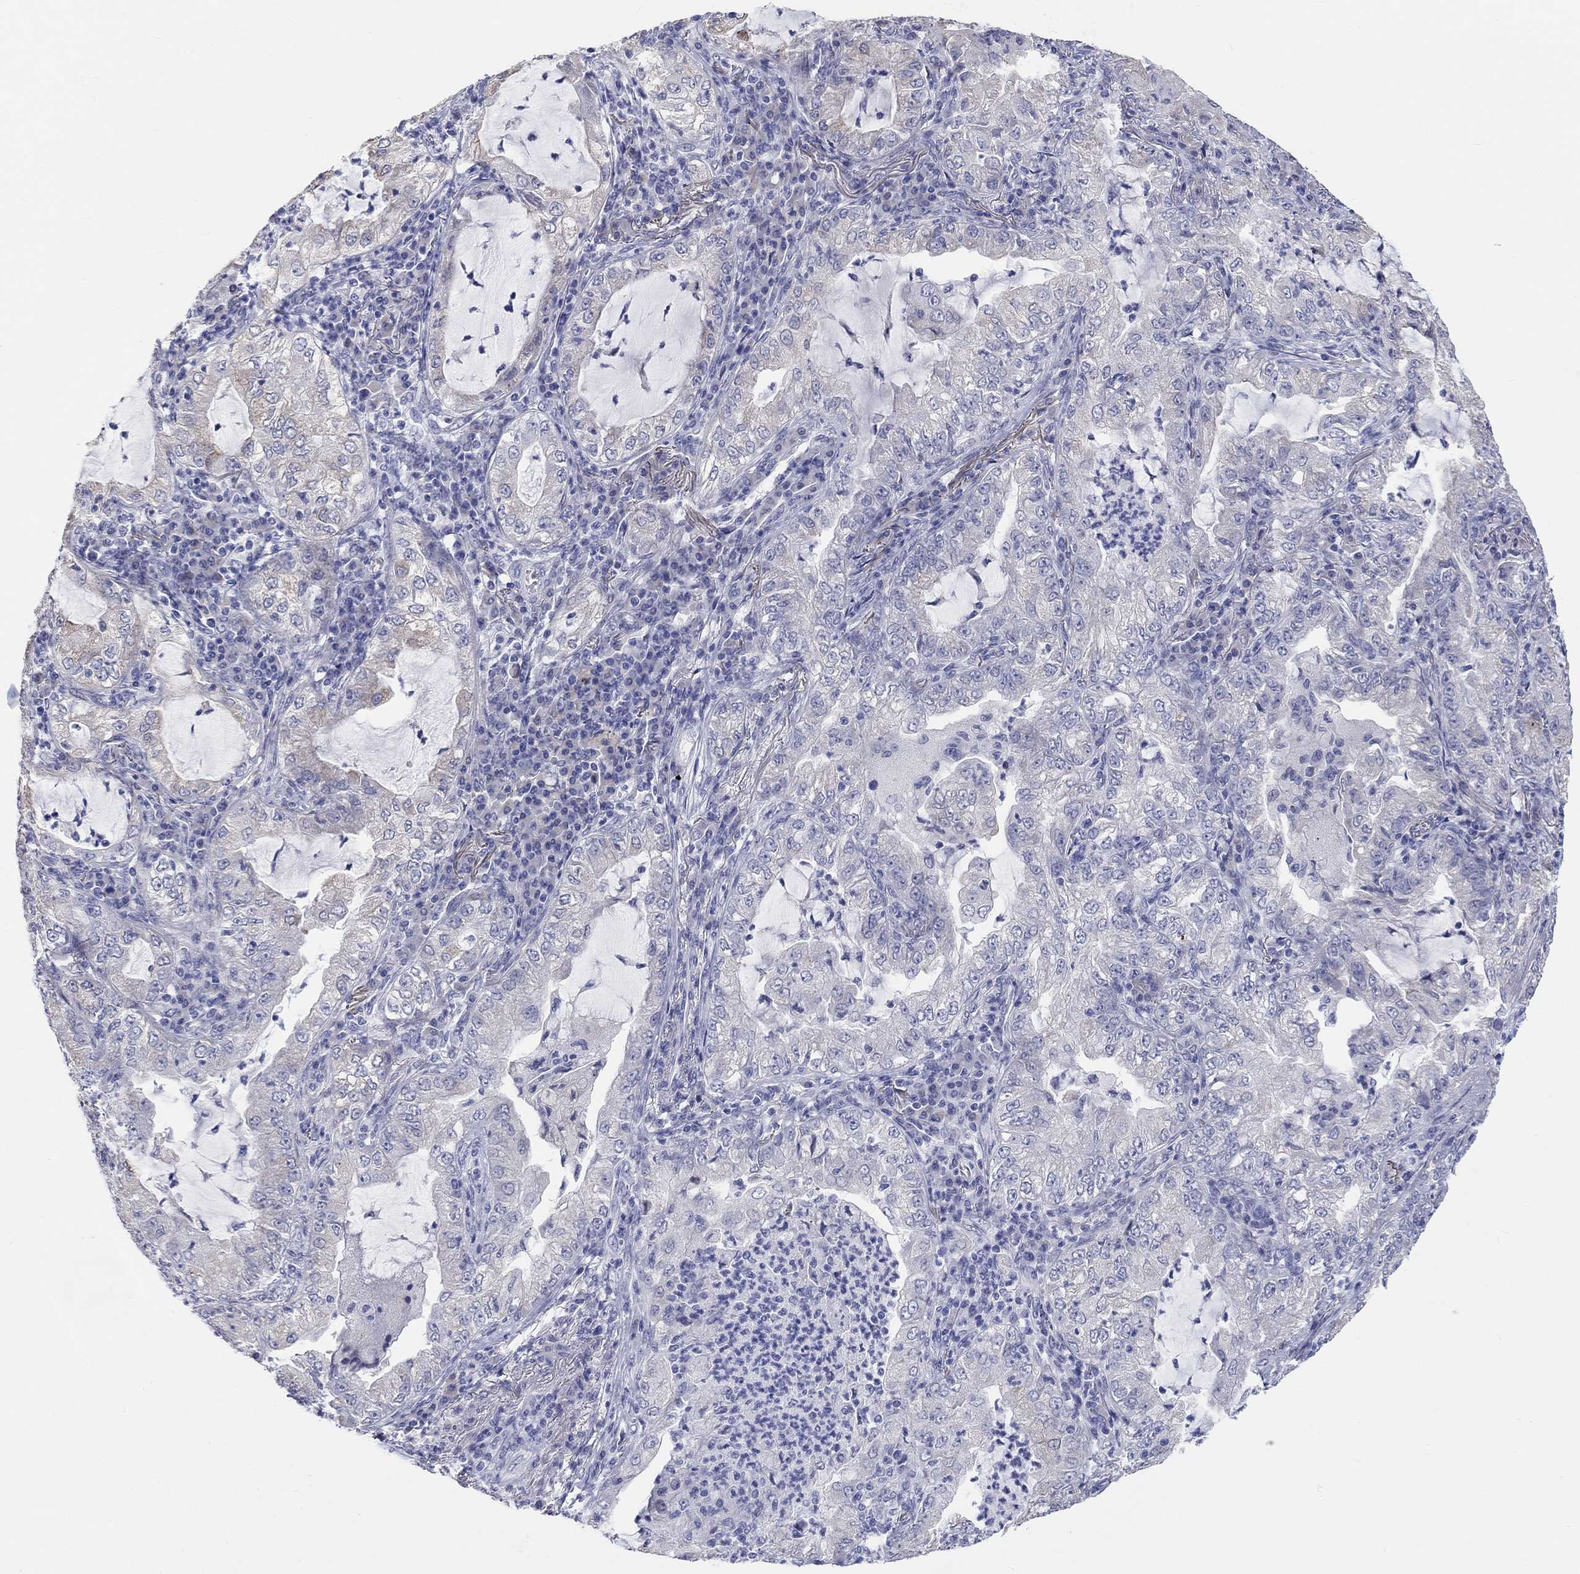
{"staining": {"intensity": "weak", "quantity": "<25%", "location": "cytoplasmic/membranous"}, "tissue": "lung cancer", "cell_type": "Tumor cells", "image_type": "cancer", "snomed": [{"axis": "morphology", "description": "Adenocarcinoma, NOS"}, {"axis": "topography", "description": "Lung"}], "caption": "Protein analysis of lung adenocarcinoma demonstrates no significant positivity in tumor cells.", "gene": "LRRC4C", "patient": {"sex": "female", "age": 73}}